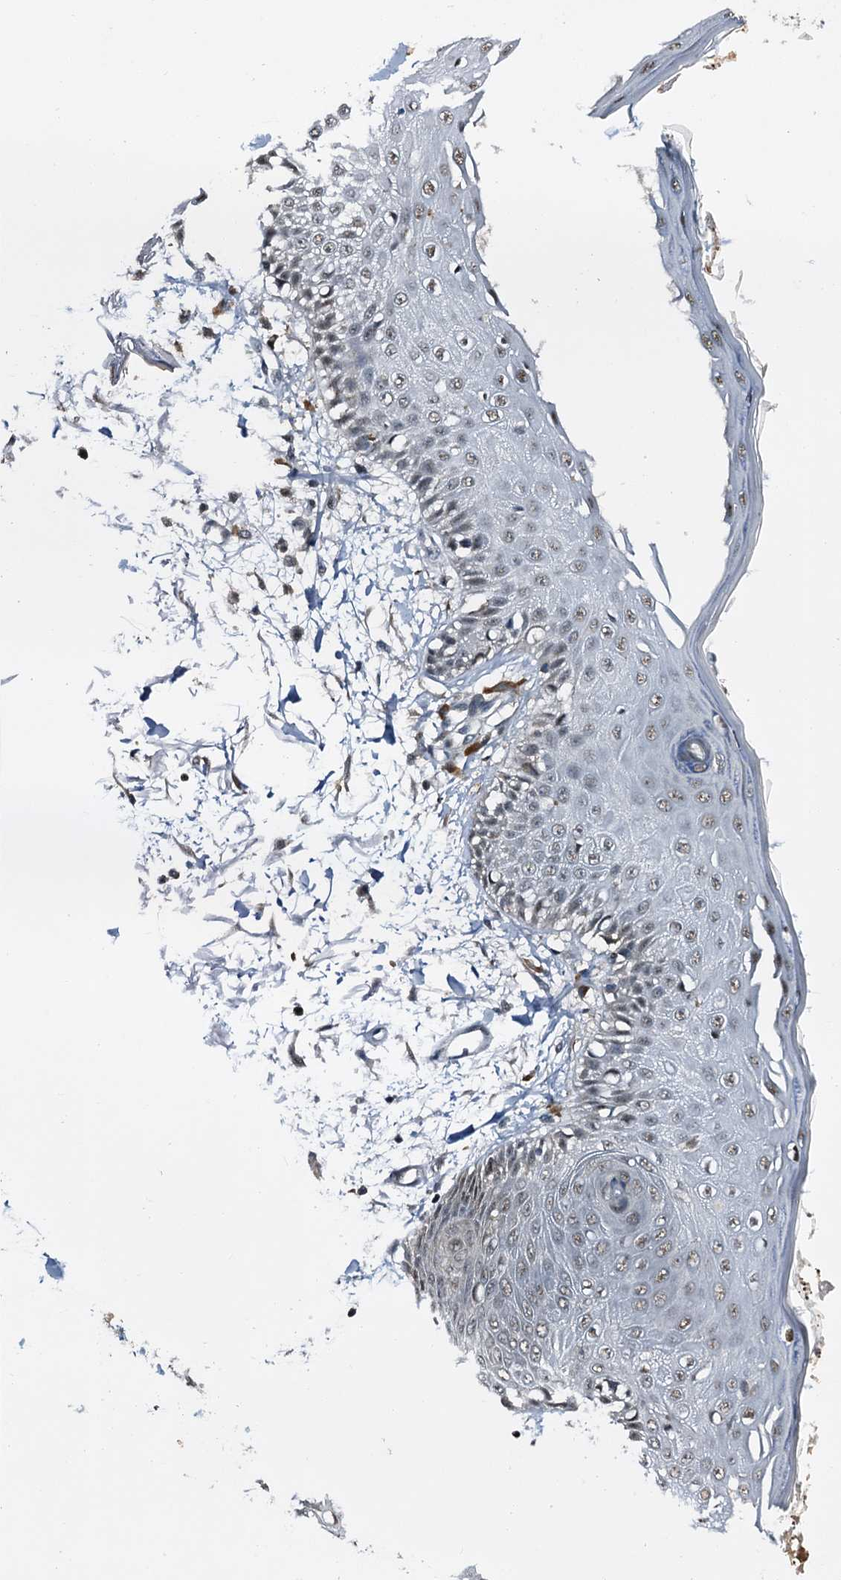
{"staining": {"intensity": "moderate", "quantity": ">75%", "location": "cytoplasmic/membranous,nuclear"}, "tissue": "skin", "cell_type": "Fibroblasts", "image_type": "normal", "snomed": [{"axis": "morphology", "description": "Normal tissue, NOS"}, {"axis": "morphology", "description": "Squamous cell carcinoma, NOS"}, {"axis": "topography", "description": "Skin"}, {"axis": "topography", "description": "Peripheral nerve tissue"}], "caption": "Skin was stained to show a protein in brown. There is medium levels of moderate cytoplasmic/membranous,nuclear positivity in approximately >75% of fibroblasts. (DAB (3,3'-diaminobenzidine) IHC, brown staining for protein, blue staining for nuclei).", "gene": "FAM222A", "patient": {"sex": "male", "age": 83}}